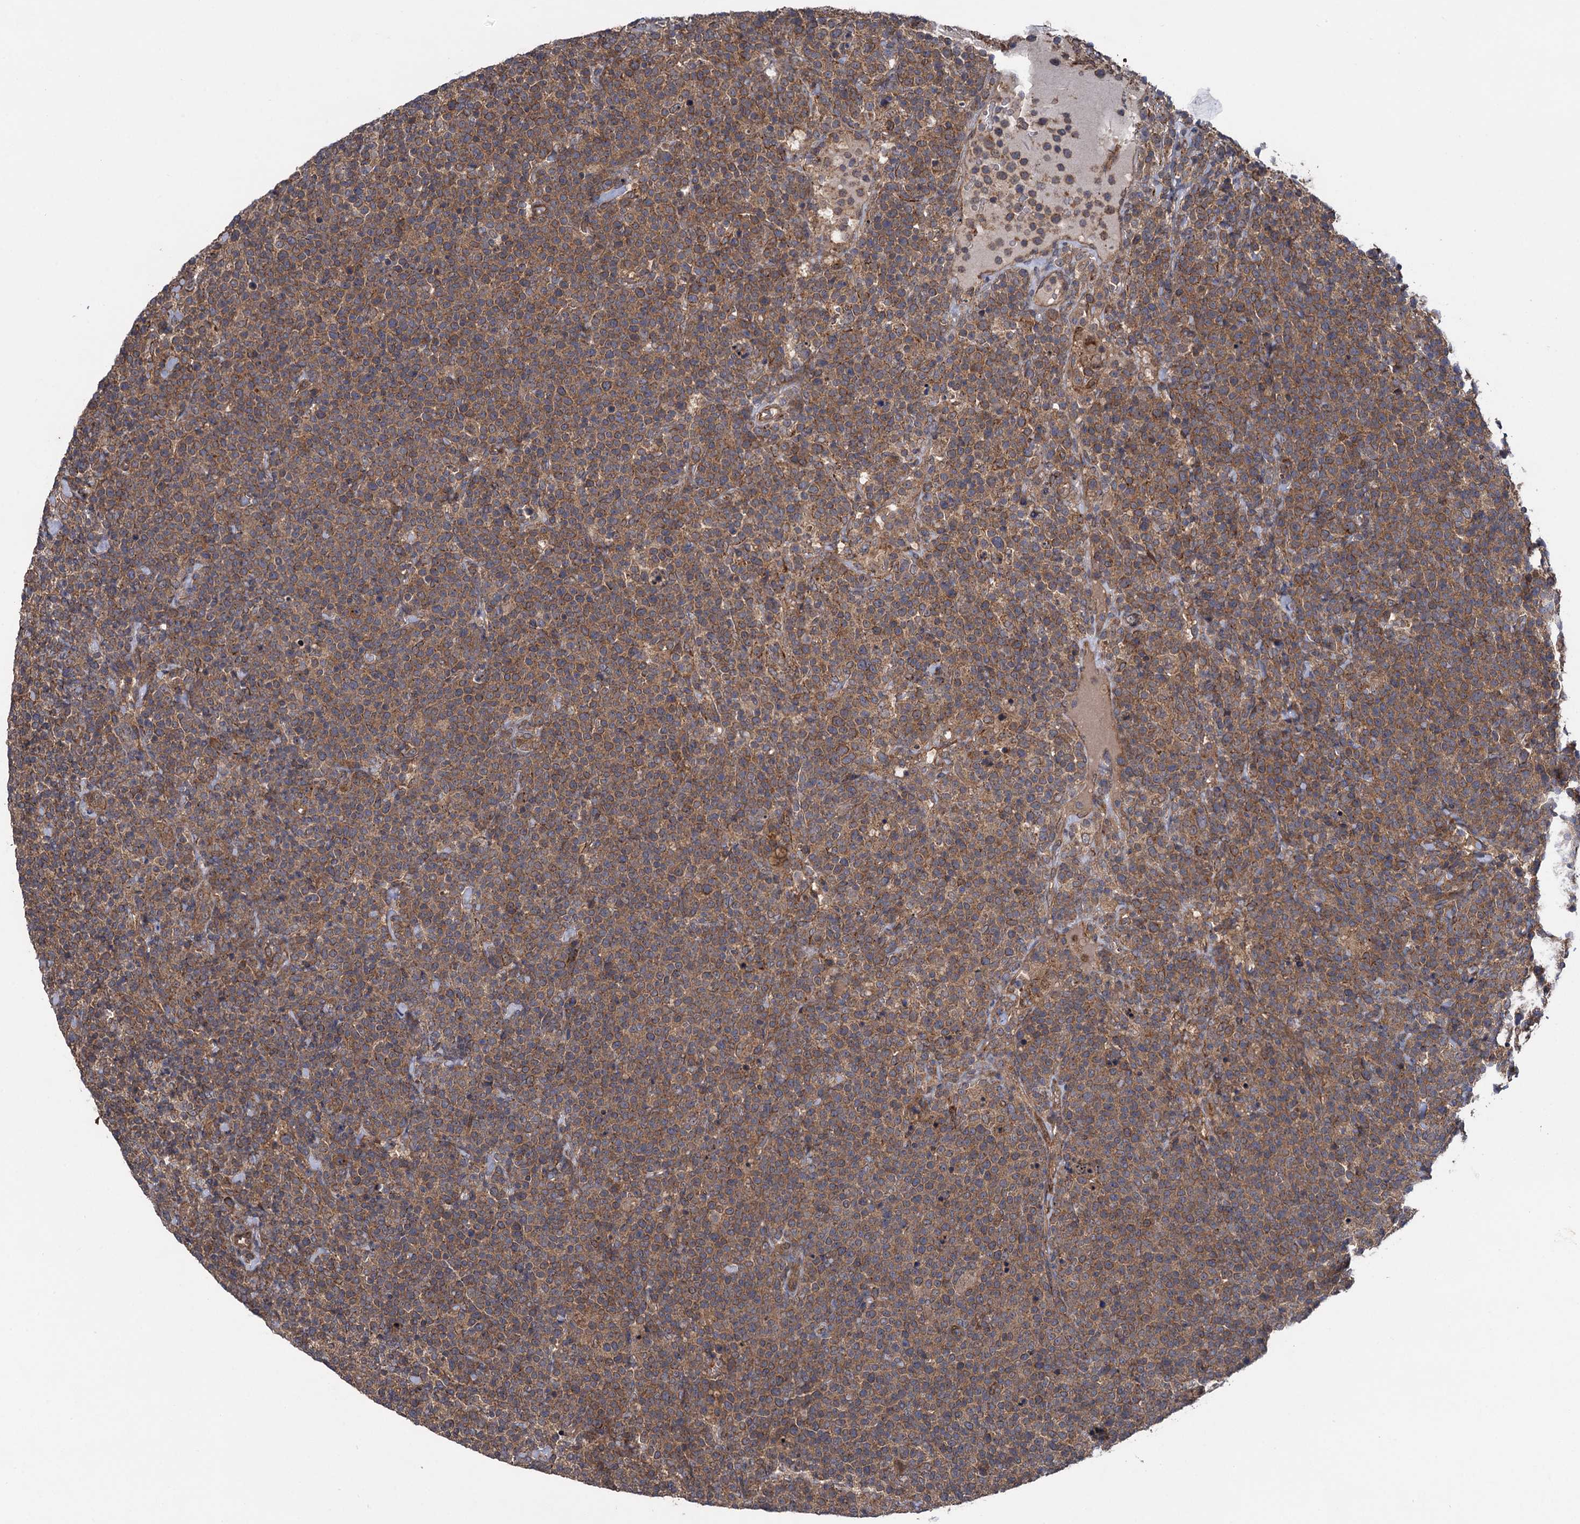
{"staining": {"intensity": "moderate", "quantity": ">75%", "location": "cytoplasmic/membranous"}, "tissue": "lymphoma", "cell_type": "Tumor cells", "image_type": "cancer", "snomed": [{"axis": "morphology", "description": "Malignant lymphoma, non-Hodgkin's type, High grade"}, {"axis": "topography", "description": "Lymph node"}], "caption": "Moderate cytoplasmic/membranous staining for a protein is identified in approximately >75% of tumor cells of lymphoma using immunohistochemistry.", "gene": "HAUS1", "patient": {"sex": "male", "age": 61}}